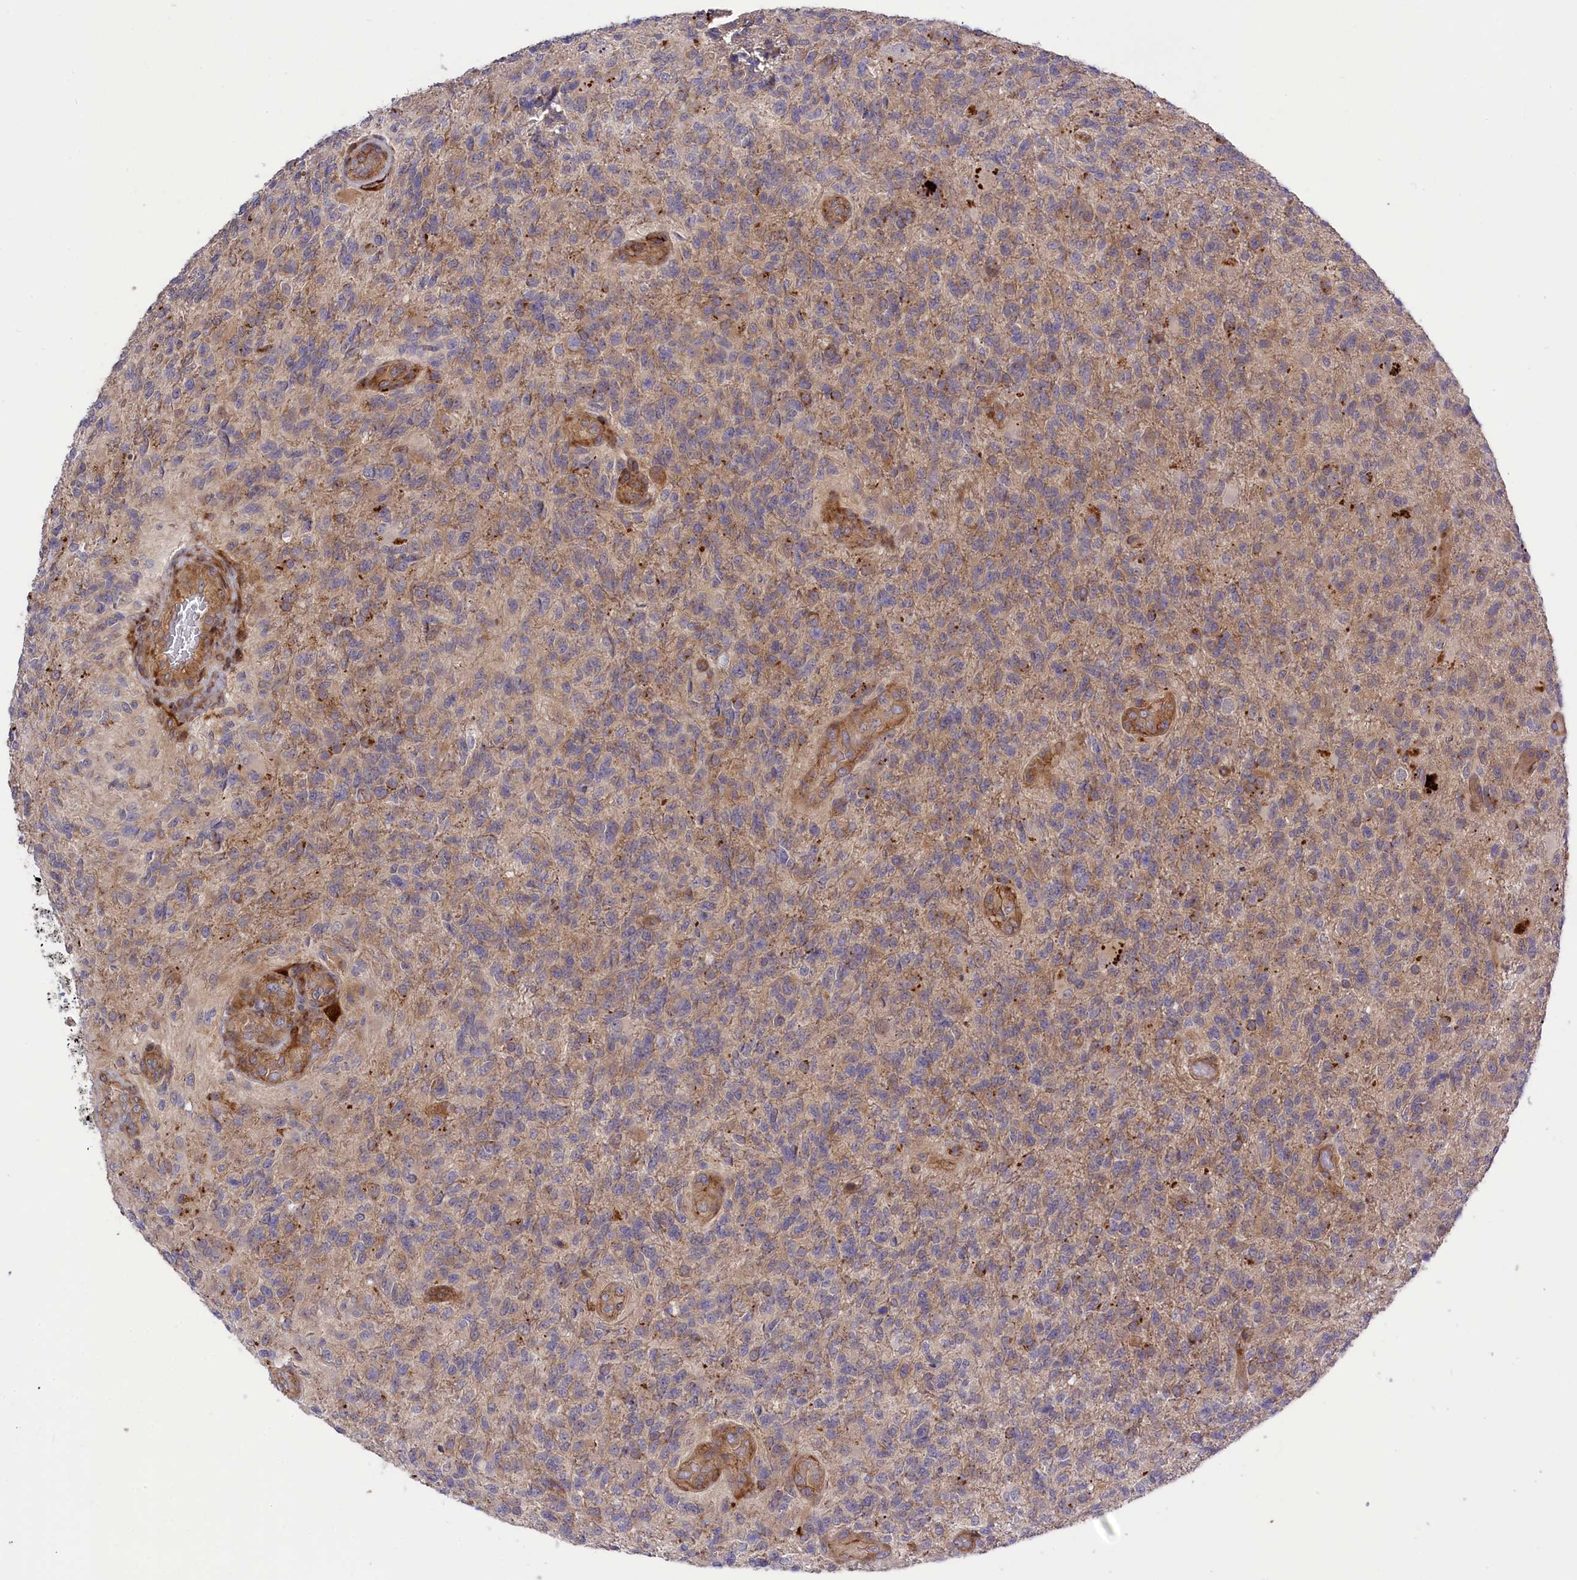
{"staining": {"intensity": "weak", "quantity": "<25%", "location": "cytoplasmic/membranous"}, "tissue": "glioma", "cell_type": "Tumor cells", "image_type": "cancer", "snomed": [{"axis": "morphology", "description": "Glioma, malignant, High grade"}, {"axis": "topography", "description": "Brain"}], "caption": "Glioma was stained to show a protein in brown. There is no significant staining in tumor cells.", "gene": "DDX60L", "patient": {"sex": "male", "age": 56}}